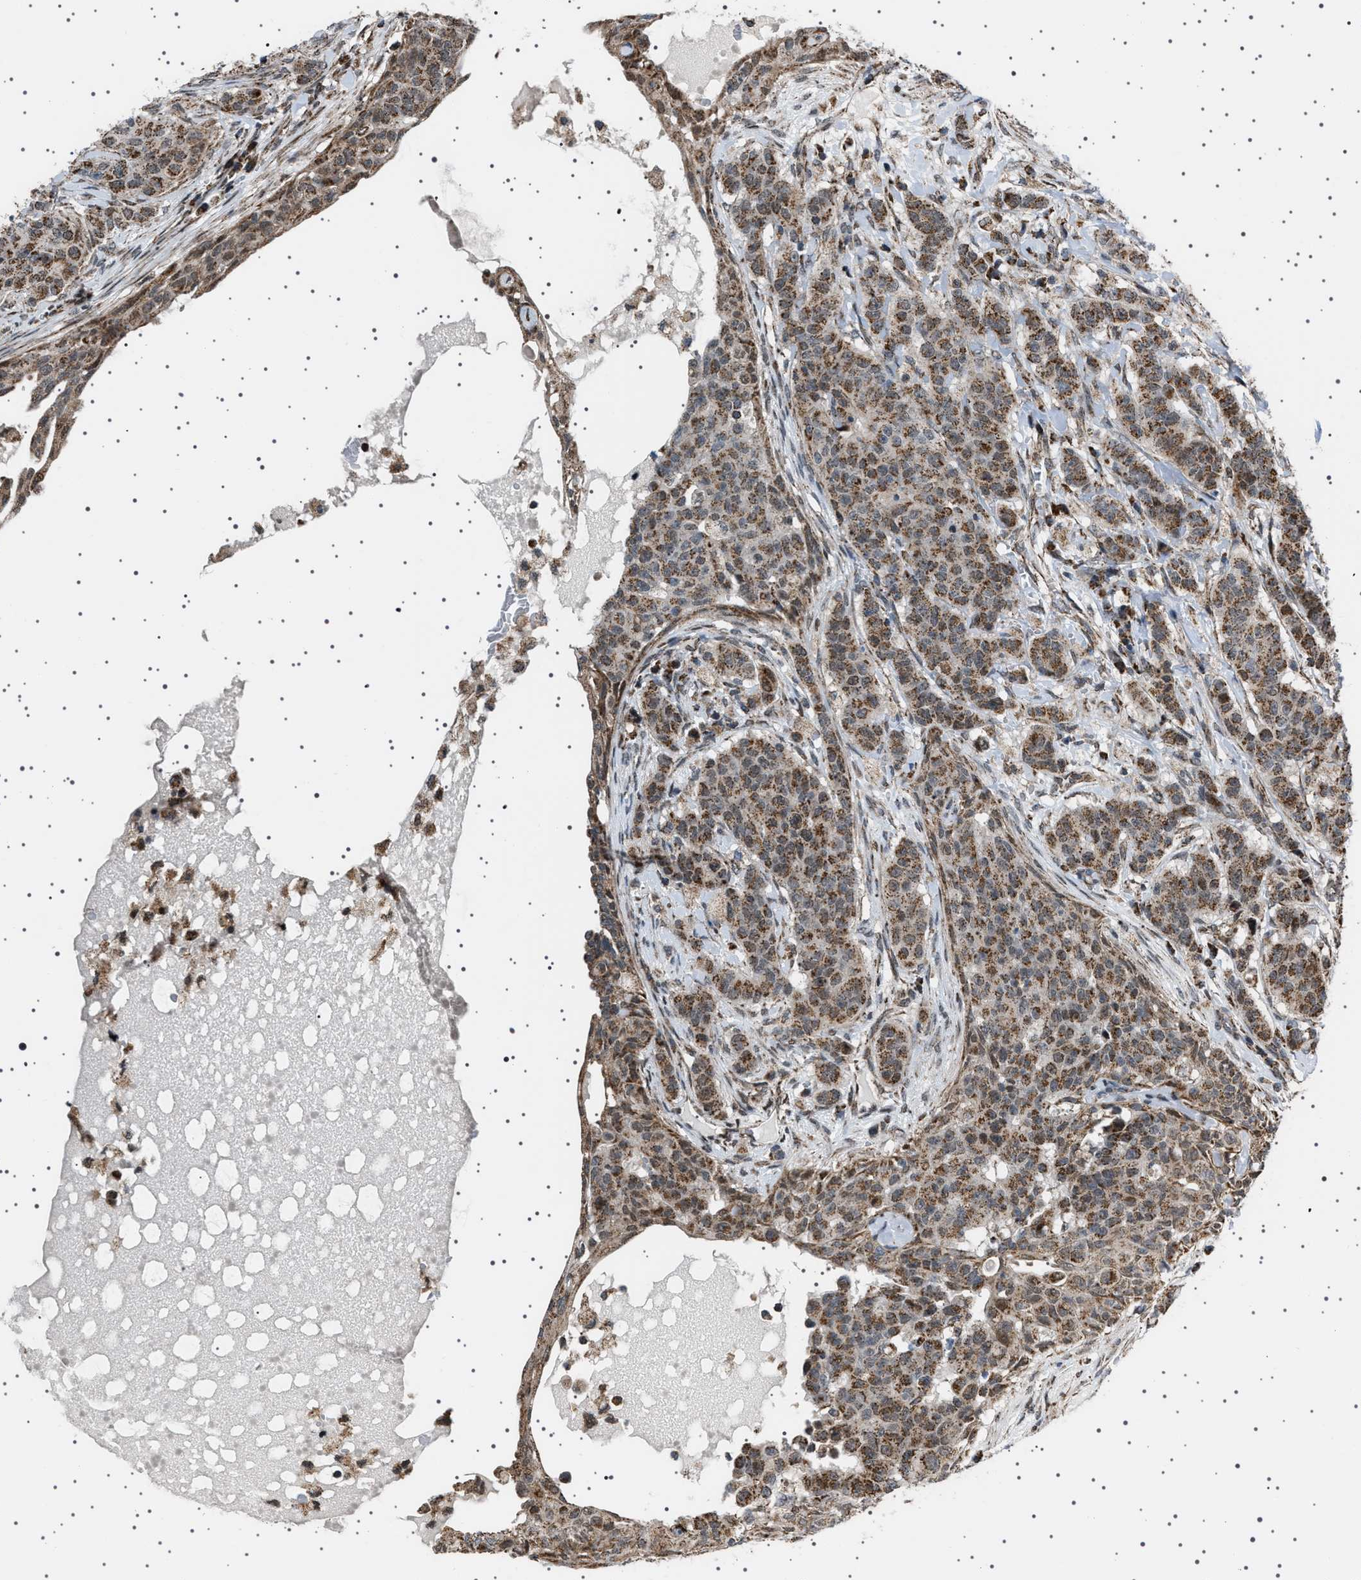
{"staining": {"intensity": "moderate", "quantity": ">75%", "location": "cytoplasmic/membranous"}, "tissue": "breast cancer", "cell_type": "Tumor cells", "image_type": "cancer", "snomed": [{"axis": "morphology", "description": "Normal tissue, NOS"}, {"axis": "morphology", "description": "Duct carcinoma"}, {"axis": "topography", "description": "Breast"}], "caption": "The micrograph shows a brown stain indicating the presence of a protein in the cytoplasmic/membranous of tumor cells in breast cancer. The protein of interest is stained brown, and the nuclei are stained in blue (DAB IHC with brightfield microscopy, high magnification).", "gene": "MELK", "patient": {"sex": "female", "age": 40}}